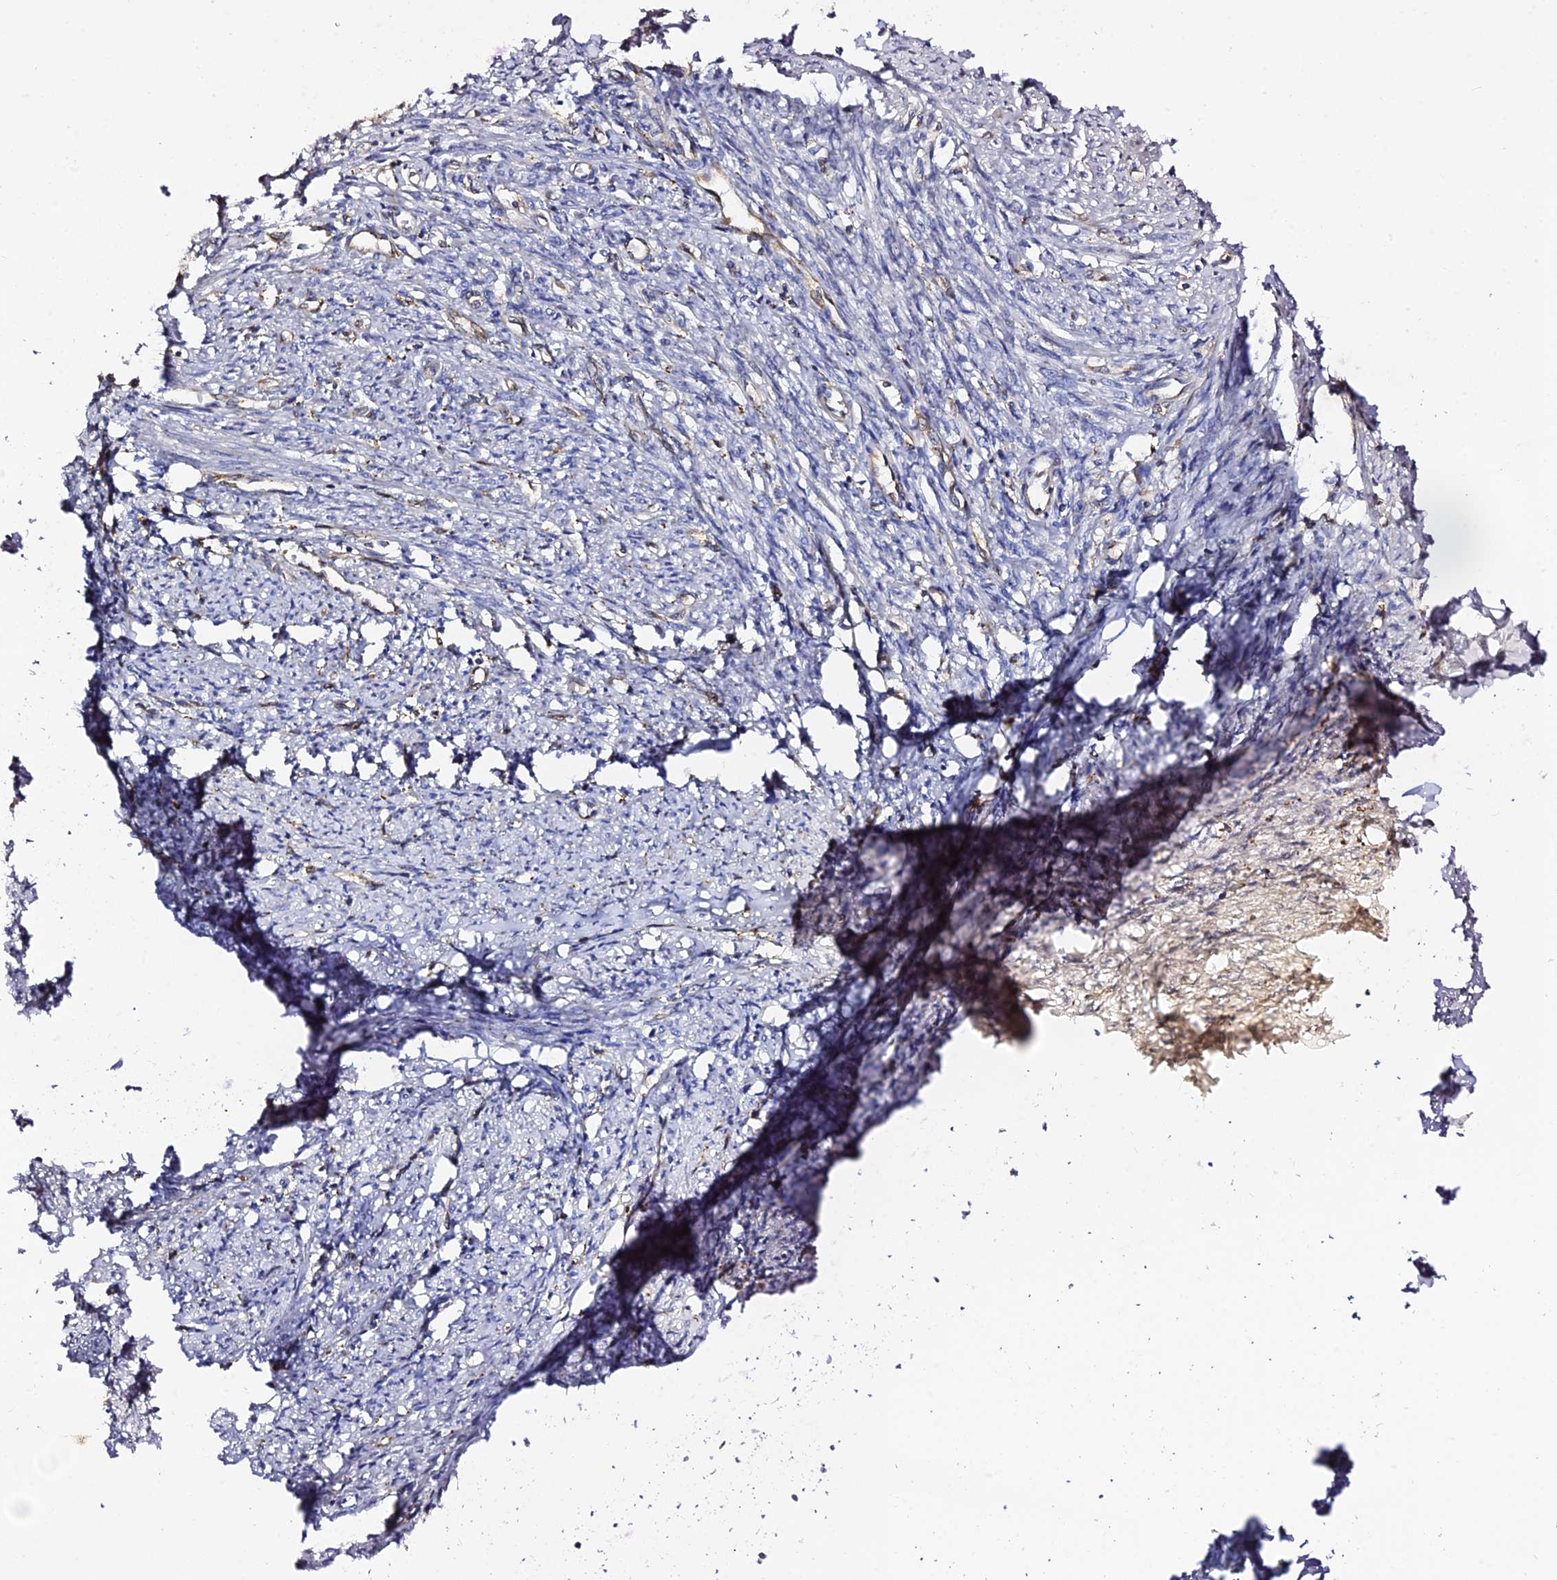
{"staining": {"intensity": "moderate", "quantity": "25%-75%", "location": "cytoplasmic/membranous"}, "tissue": "smooth muscle", "cell_type": "Smooth muscle cells", "image_type": "normal", "snomed": [{"axis": "morphology", "description": "Normal tissue, NOS"}, {"axis": "topography", "description": "Smooth muscle"}, {"axis": "topography", "description": "Uterus"}], "caption": "Smooth muscle cells reveal moderate cytoplasmic/membranous staining in approximately 25%-75% of cells in unremarkable smooth muscle. (DAB IHC with brightfield microscopy, high magnification).", "gene": "TRPV2", "patient": {"sex": "female", "age": 59}}